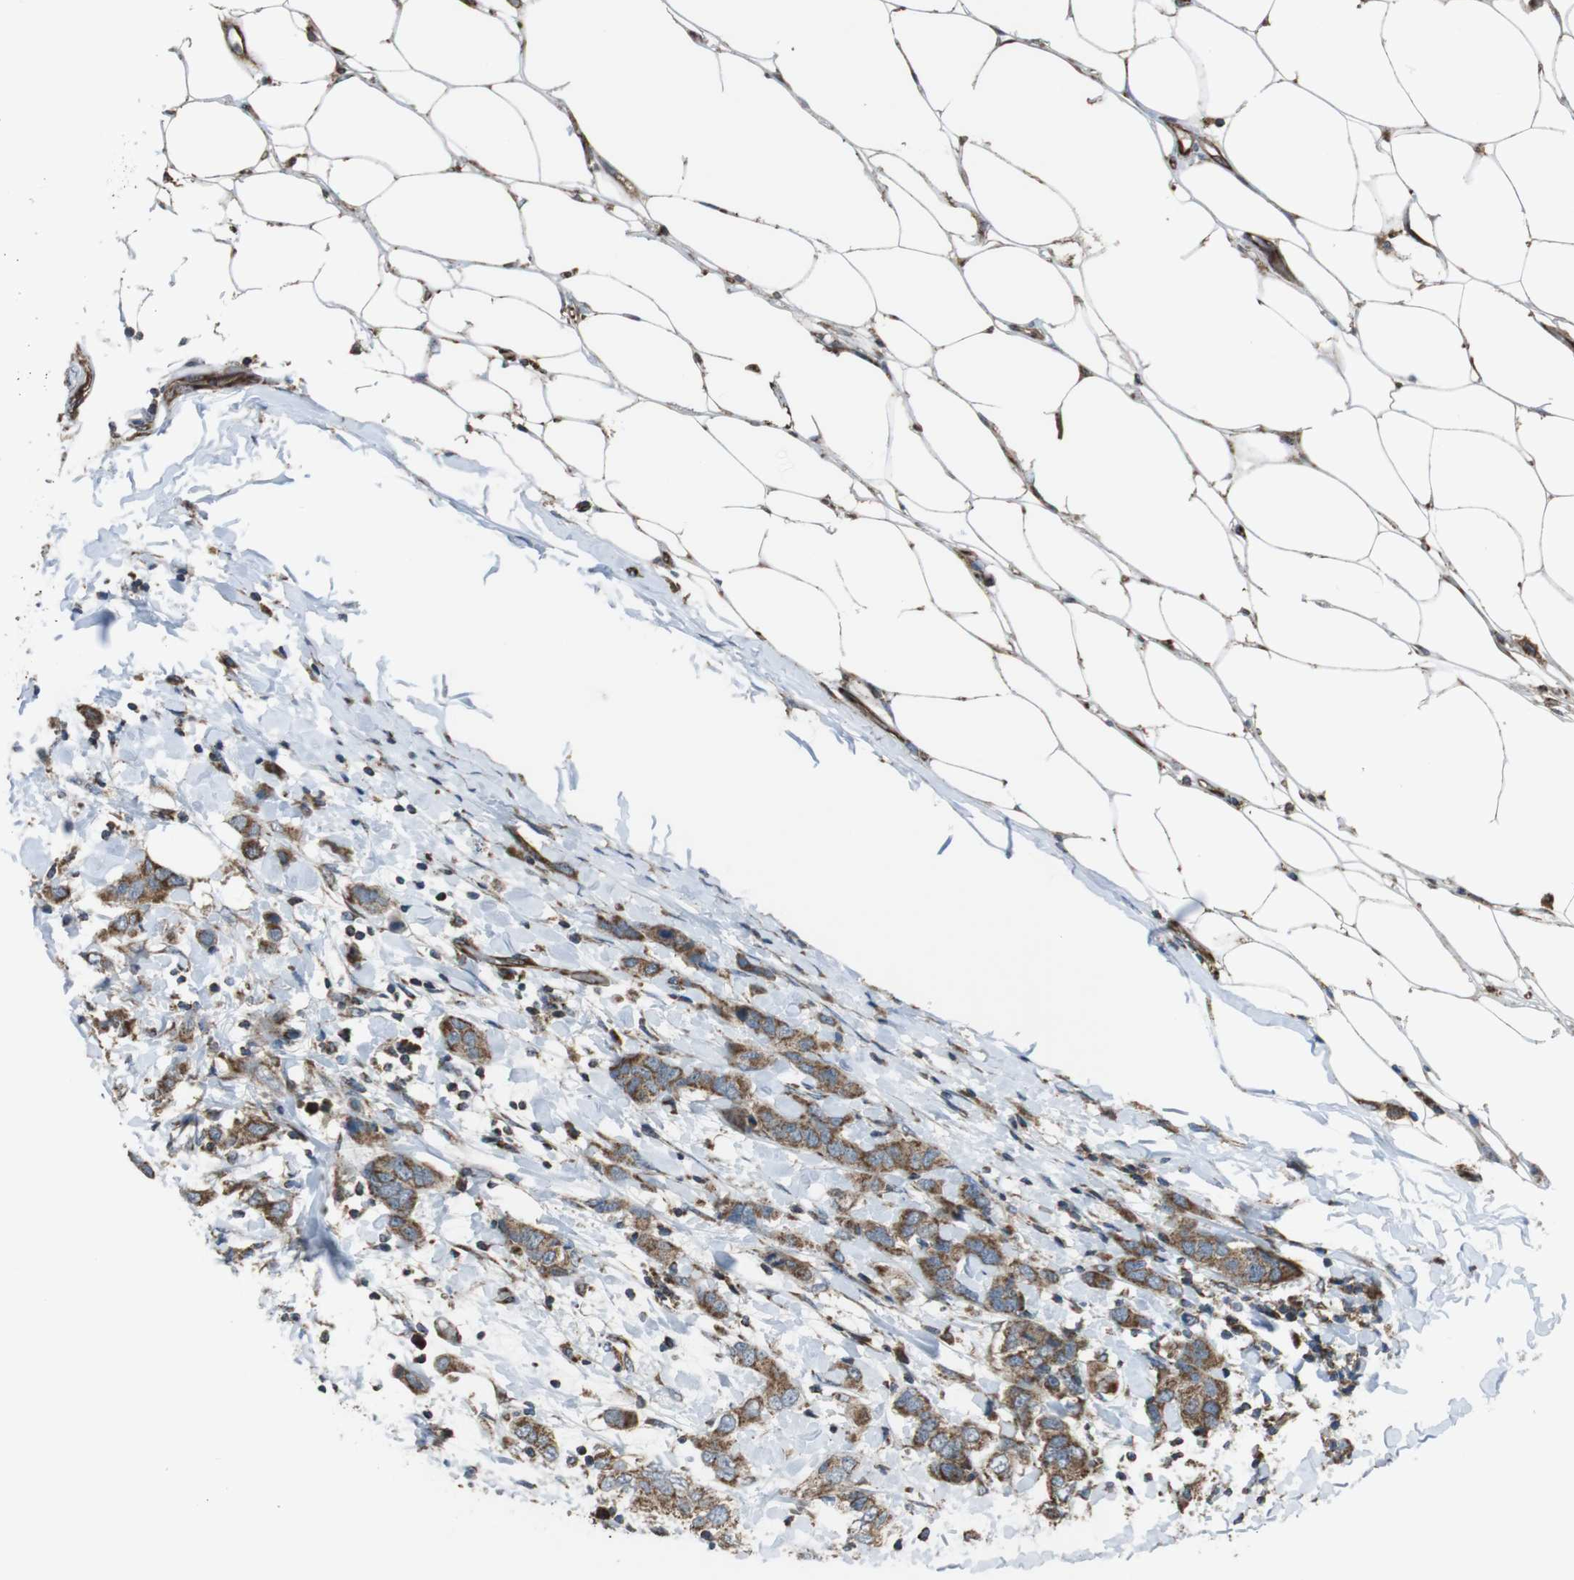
{"staining": {"intensity": "moderate", "quantity": ">75%", "location": "cytoplasmic/membranous"}, "tissue": "breast cancer", "cell_type": "Tumor cells", "image_type": "cancer", "snomed": [{"axis": "morphology", "description": "Duct carcinoma"}, {"axis": "topography", "description": "Breast"}], "caption": "A brown stain labels moderate cytoplasmic/membranous staining of a protein in human breast infiltrating ductal carcinoma tumor cells. Nuclei are stained in blue.", "gene": "GIMAP8", "patient": {"sex": "female", "age": 50}}